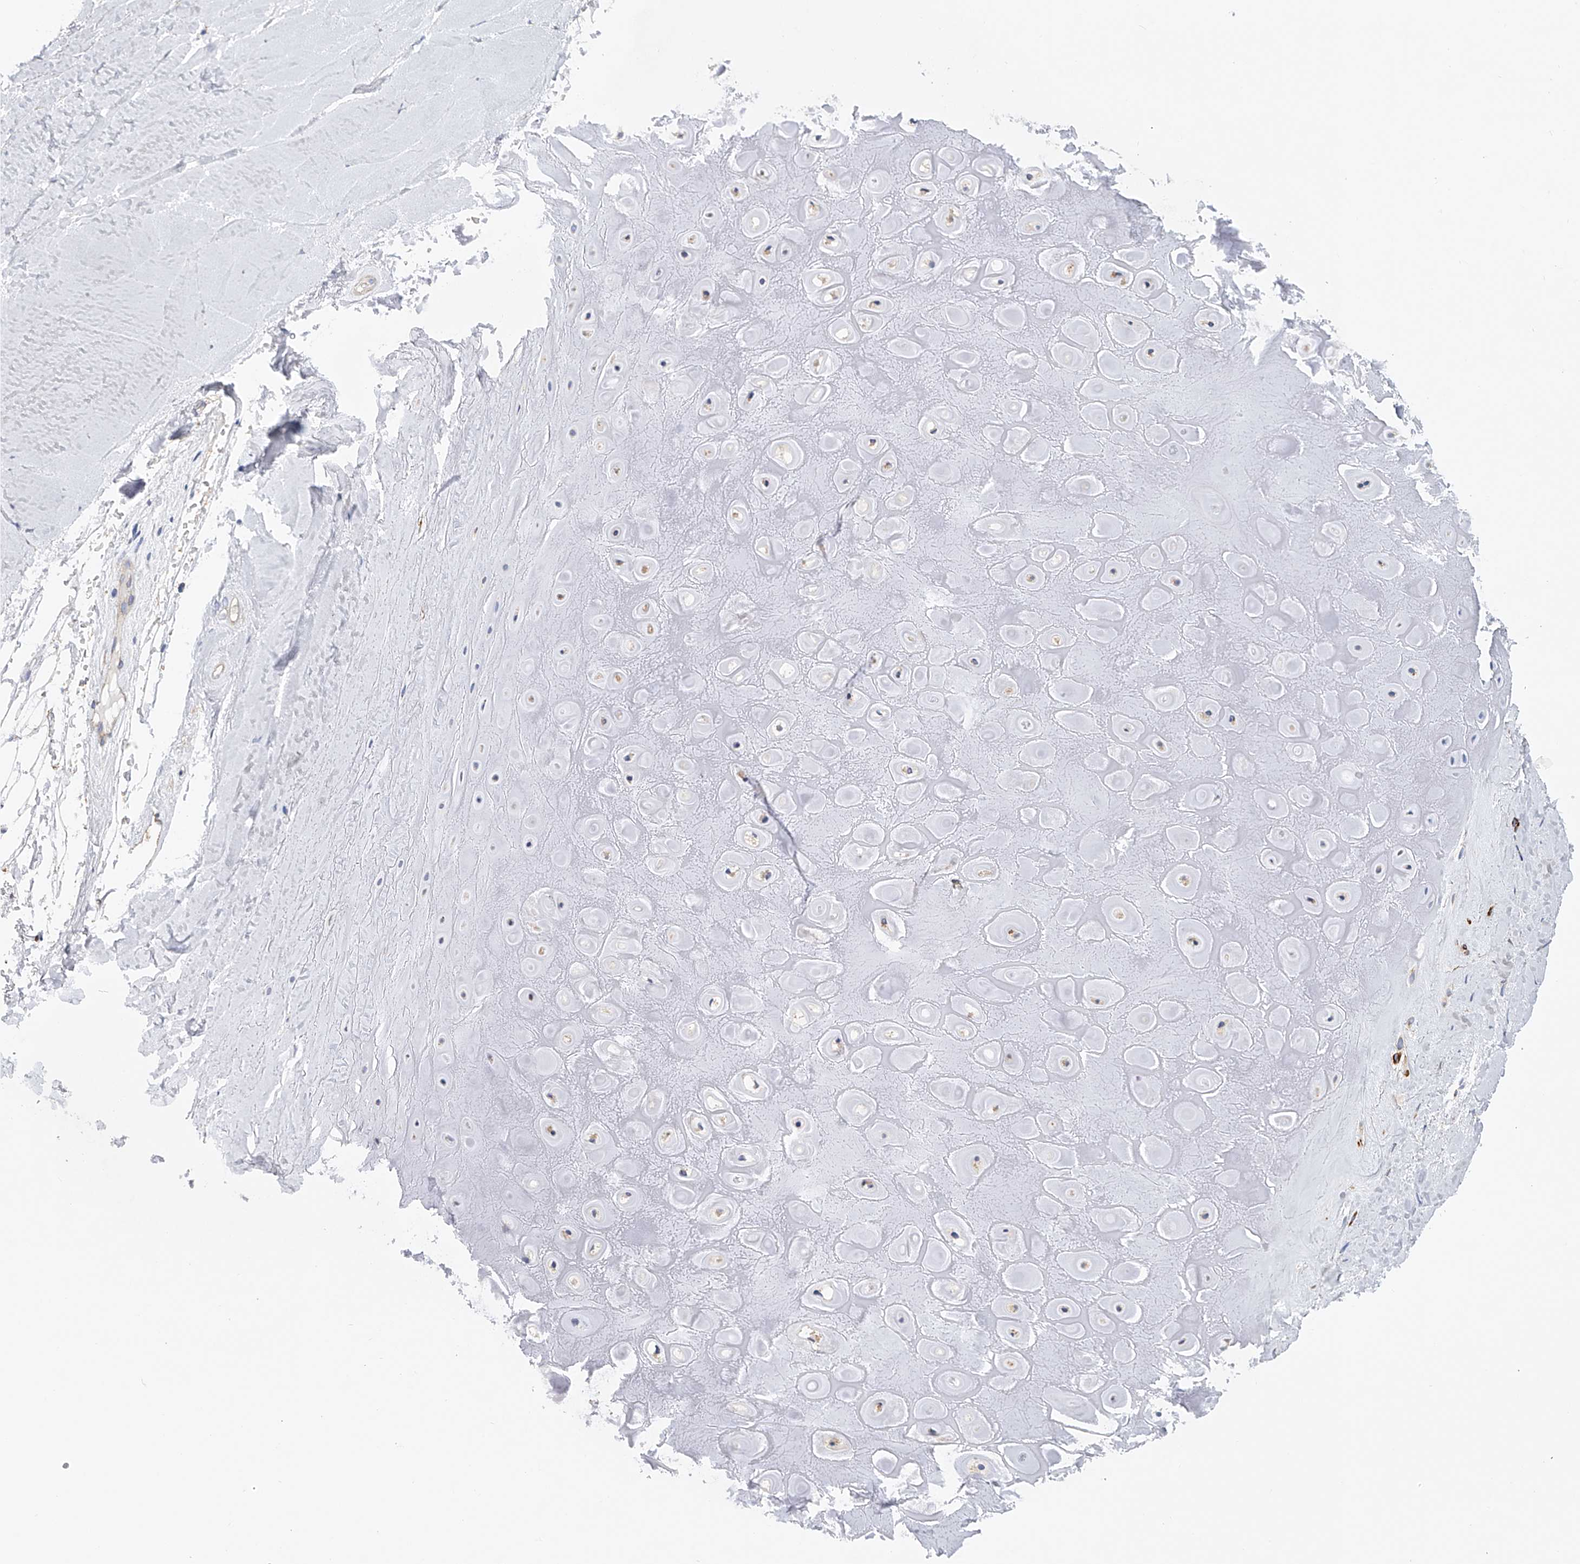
{"staining": {"intensity": "negative", "quantity": "none", "location": "none"}, "tissue": "adipose tissue", "cell_type": "Adipocytes", "image_type": "normal", "snomed": [{"axis": "morphology", "description": "Normal tissue, NOS"}, {"axis": "morphology", "description": "Basal cell carcinoma"}, {"axis": "topography", "description": "Skin"}], "caption": "Immunohistochemistry (IHC) image of unremarkable adipose tissue: adipose tissue stained with DAB (3,3'-diaminobenzidine) reveals no significant protein expression in adipocytes. The staining is performed using DAB brown chromogen with nuclei counter-stained in using hematoxylin.", "gene": "MLYCD", "patient": {"sex": "female", "age": 89}}